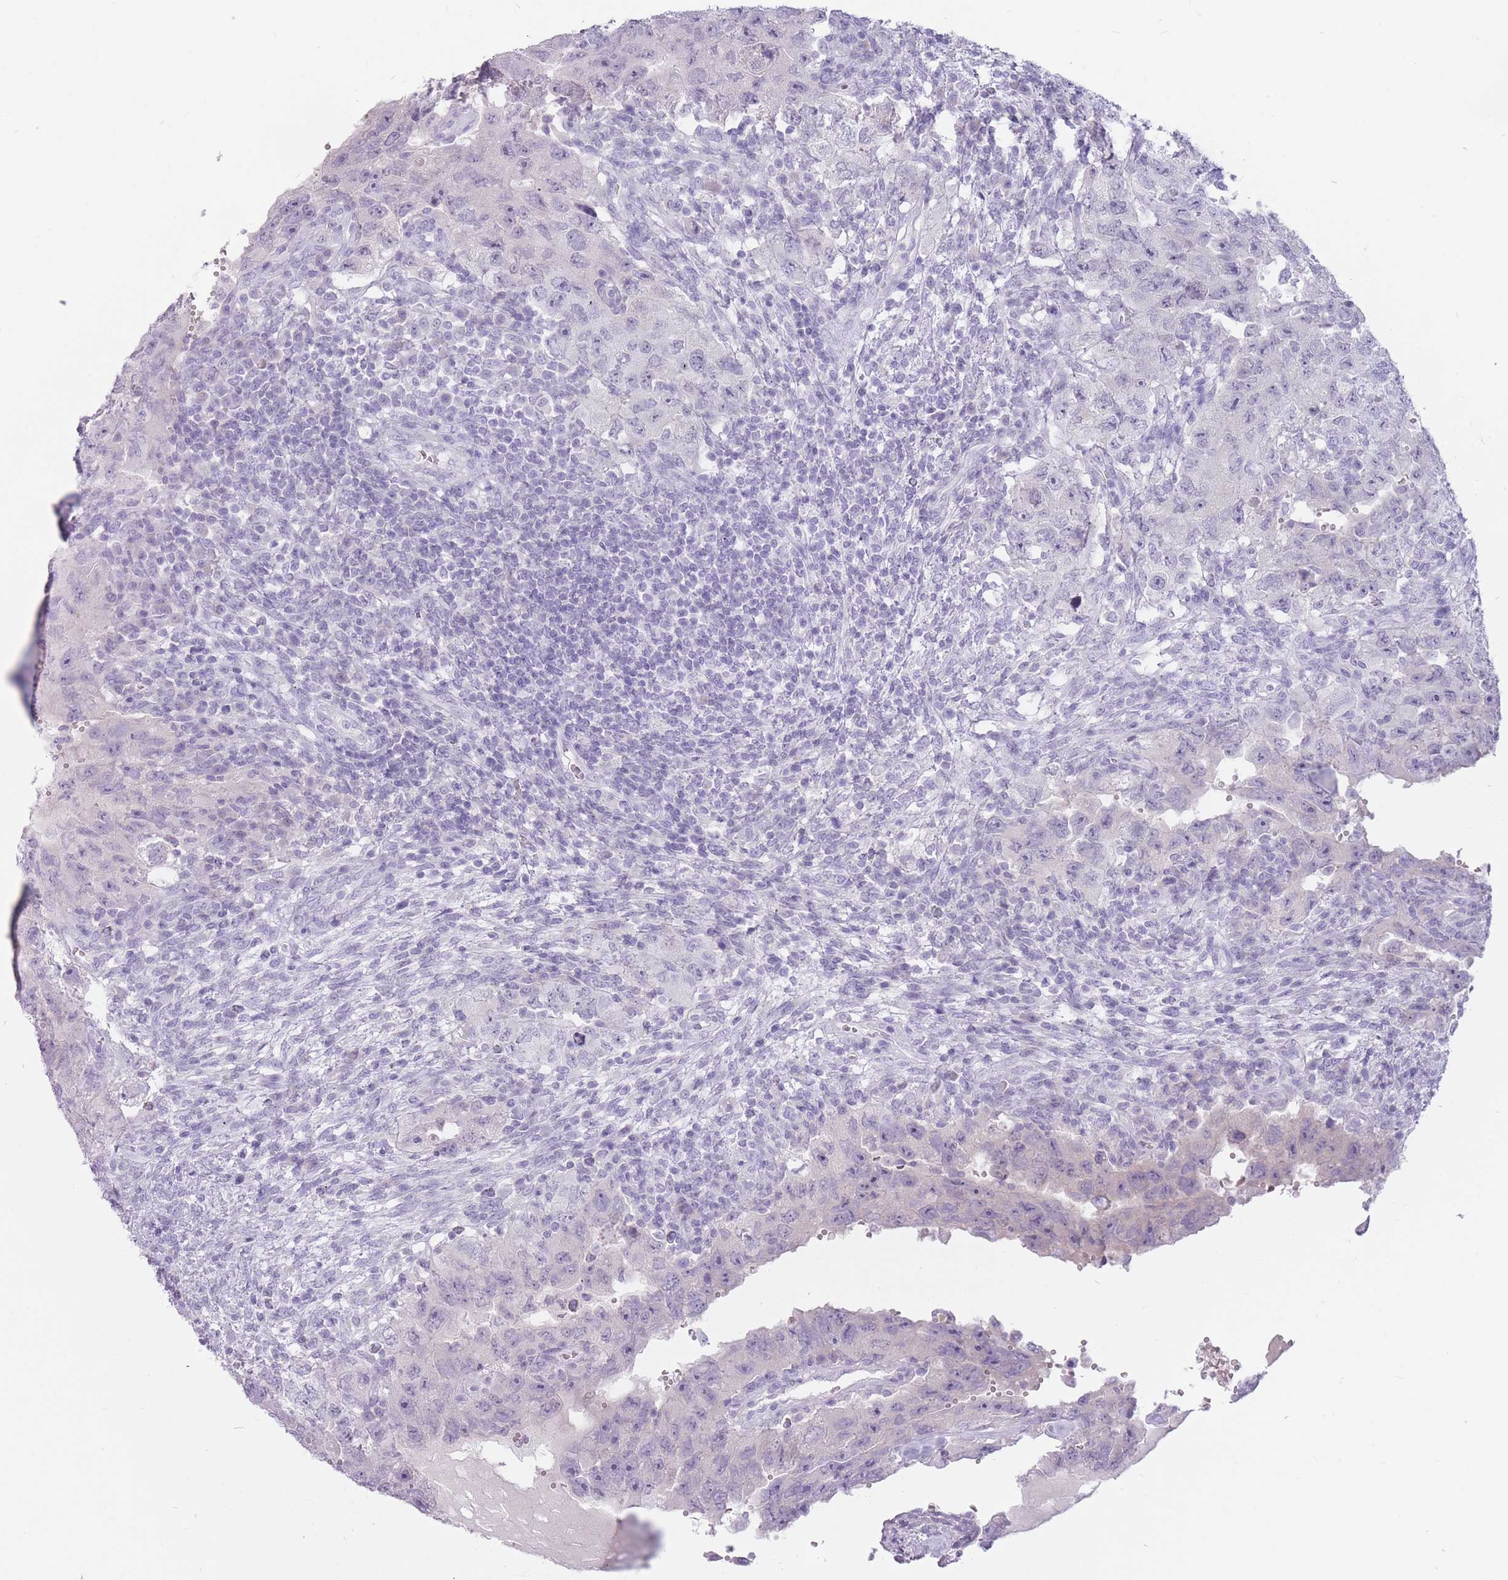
{"staining": {"intensity": "negative", "quantity": "none", "location": "none"}, "tissue": "testis cancer", "cell_type": "Tumor cells", "image_type": "cancer", "snomed": [{"axis": "morphology", "description": "Carcinoma, Embryonal, NOS"}, {"axis": "topography", "description": "Testis"}], "caption": "This image is of embryonal carcinoma (testis) stained with IHC to label a protein in brown with the nuclei are counter-stained blue. There is no staining in tumor cells.", "gene": "PNMA3", "patient": {"sex": "male", "age": 26}}